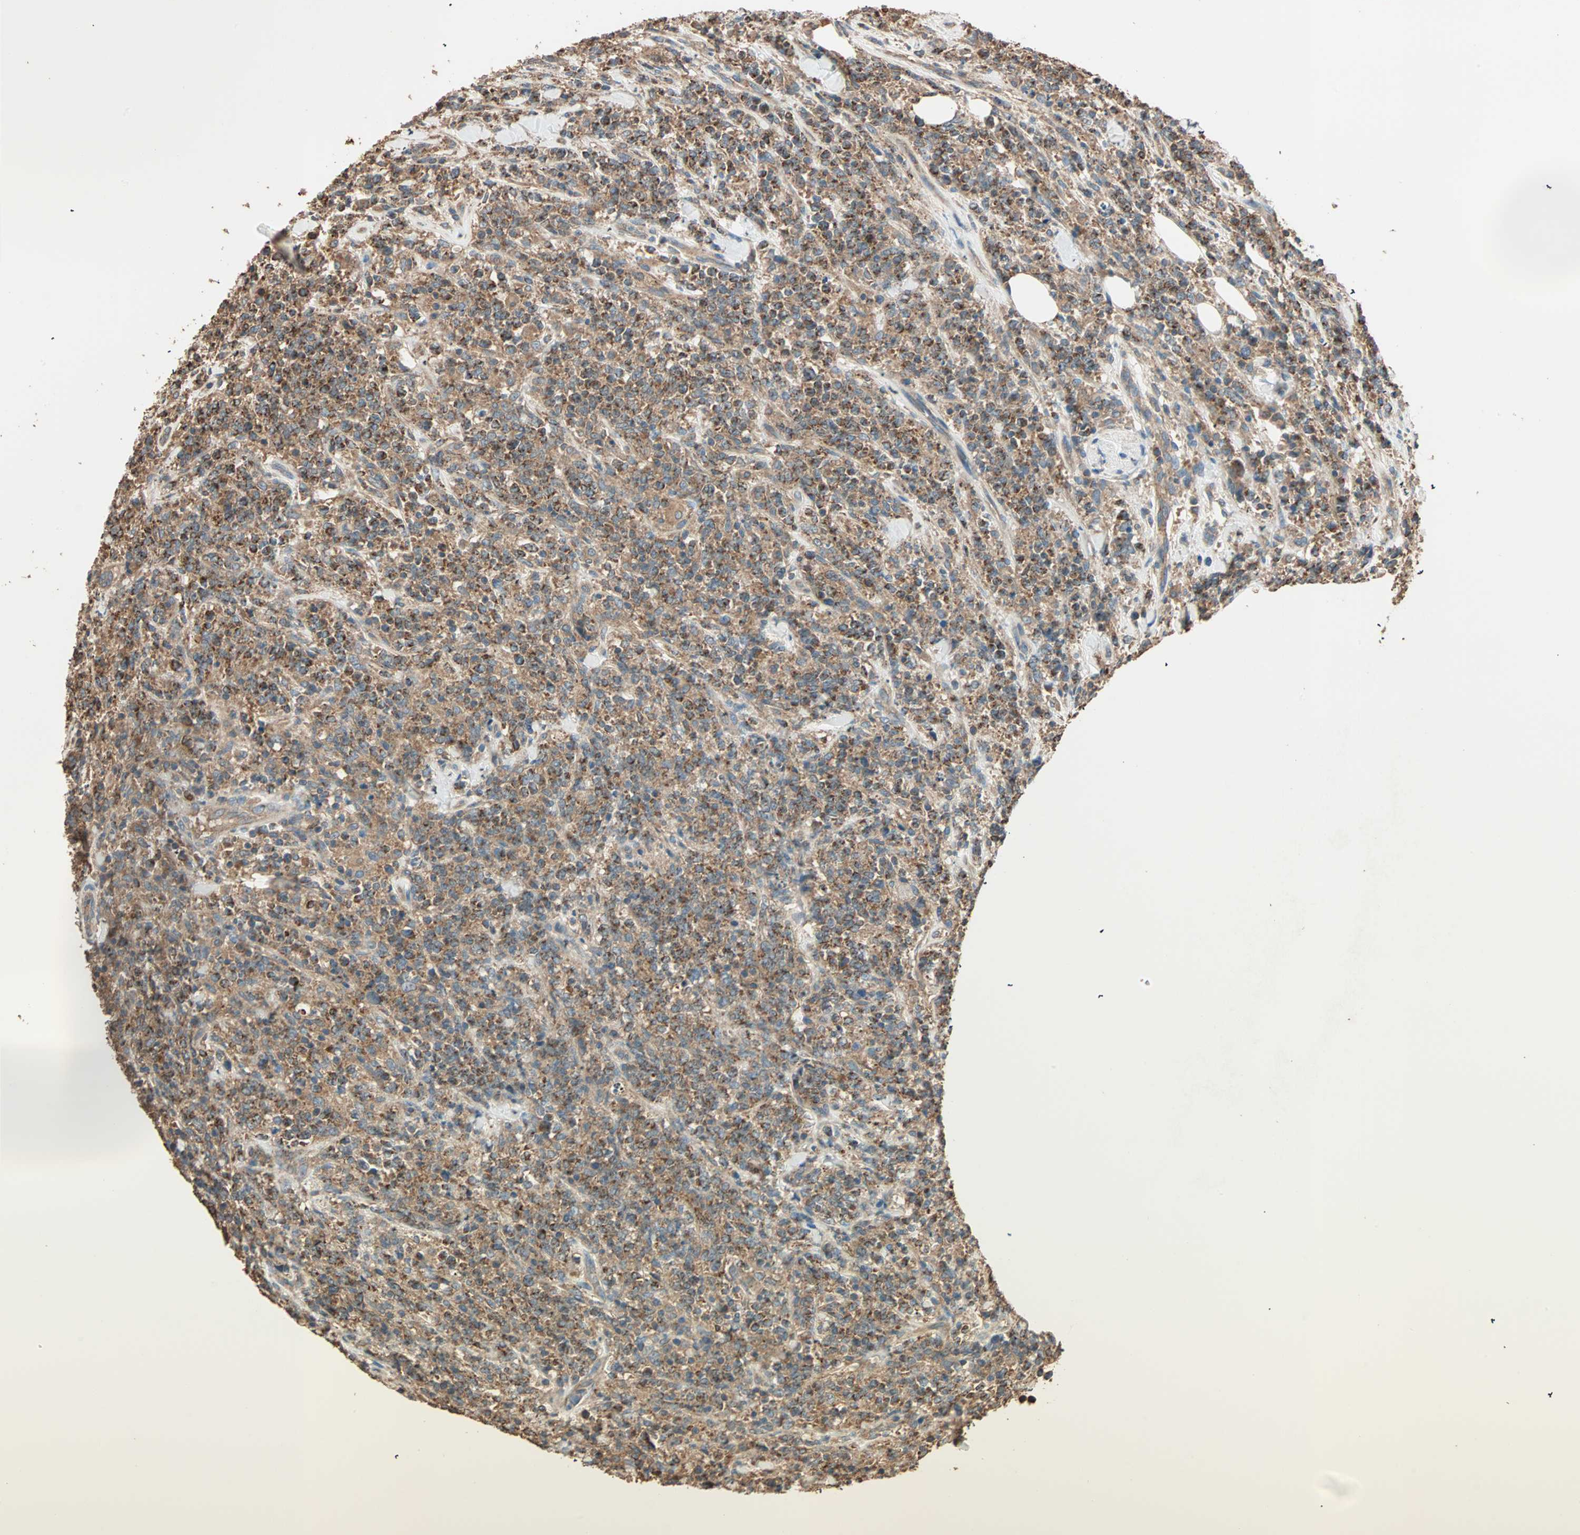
{"staining": {"intensity": "moderate", "quantity": ">75%", "location": "cytoplasmic/membranous"}, "tissue": "lymphoma", "cell_type": "Tumor cells", "image_type": "cancer", "snomed": [{"axis": "morphology", "description": "Malignant lymphoma, non-Hodgkin's type, High grade"}, {"axis": "topography", "description": "Soft tissue"}], "caption": "Malignant lymphoma, non-Hodgkin's type (high-grade) tissue displays moderate cytoplasmic/membranous expression in approximately >75% of tumor cells, visualized by immunohistochemistry. (brown staining indicates protein expression, while blue staining denotes nuclei).", "gene": "EIF4G2", "patient": {"sex": "male", "age": 18}}